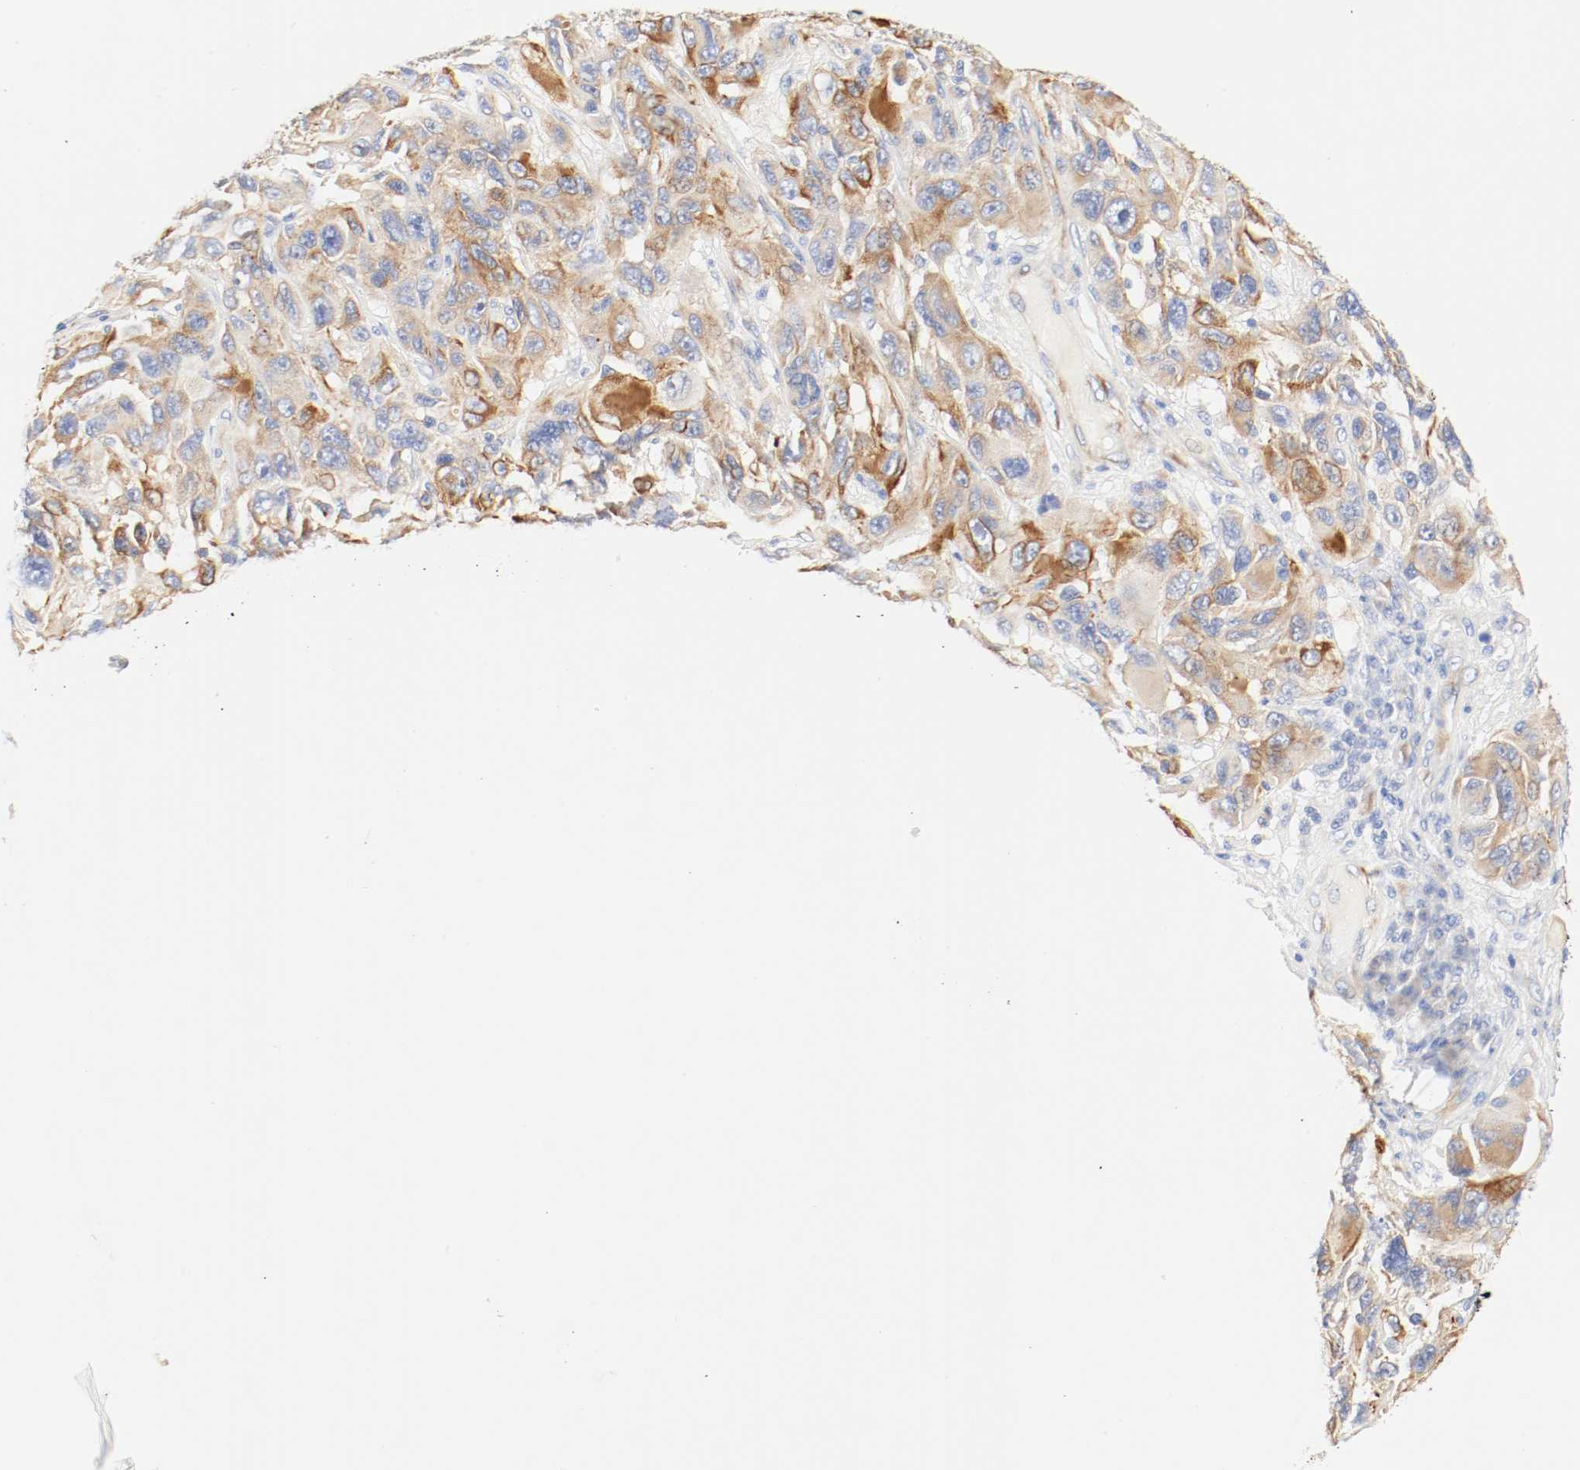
{"staining": {"intensity": "moderate", "quantity": ">75%", "location": "cytoplasmic/membranous"}, "tissue": "melanoma", "cell_type": "Tumor cells", "image_type": "cancer", "snomed": [{"axis": "morphology", "description": "Malignant melanoma, NOS"}, {"axis": "topography", "description": "Skin"}], "caption": "Immunohistochemistry (IHC) histopathology image of malignant melanoma stained for a protein (brown), which demonstrates medium levels of moderate cytoplasmic/membranous positivity in approximately >75% of tumor cells.", "gene": "GIT1", "patient": {"sex": "male", "age": 53}}